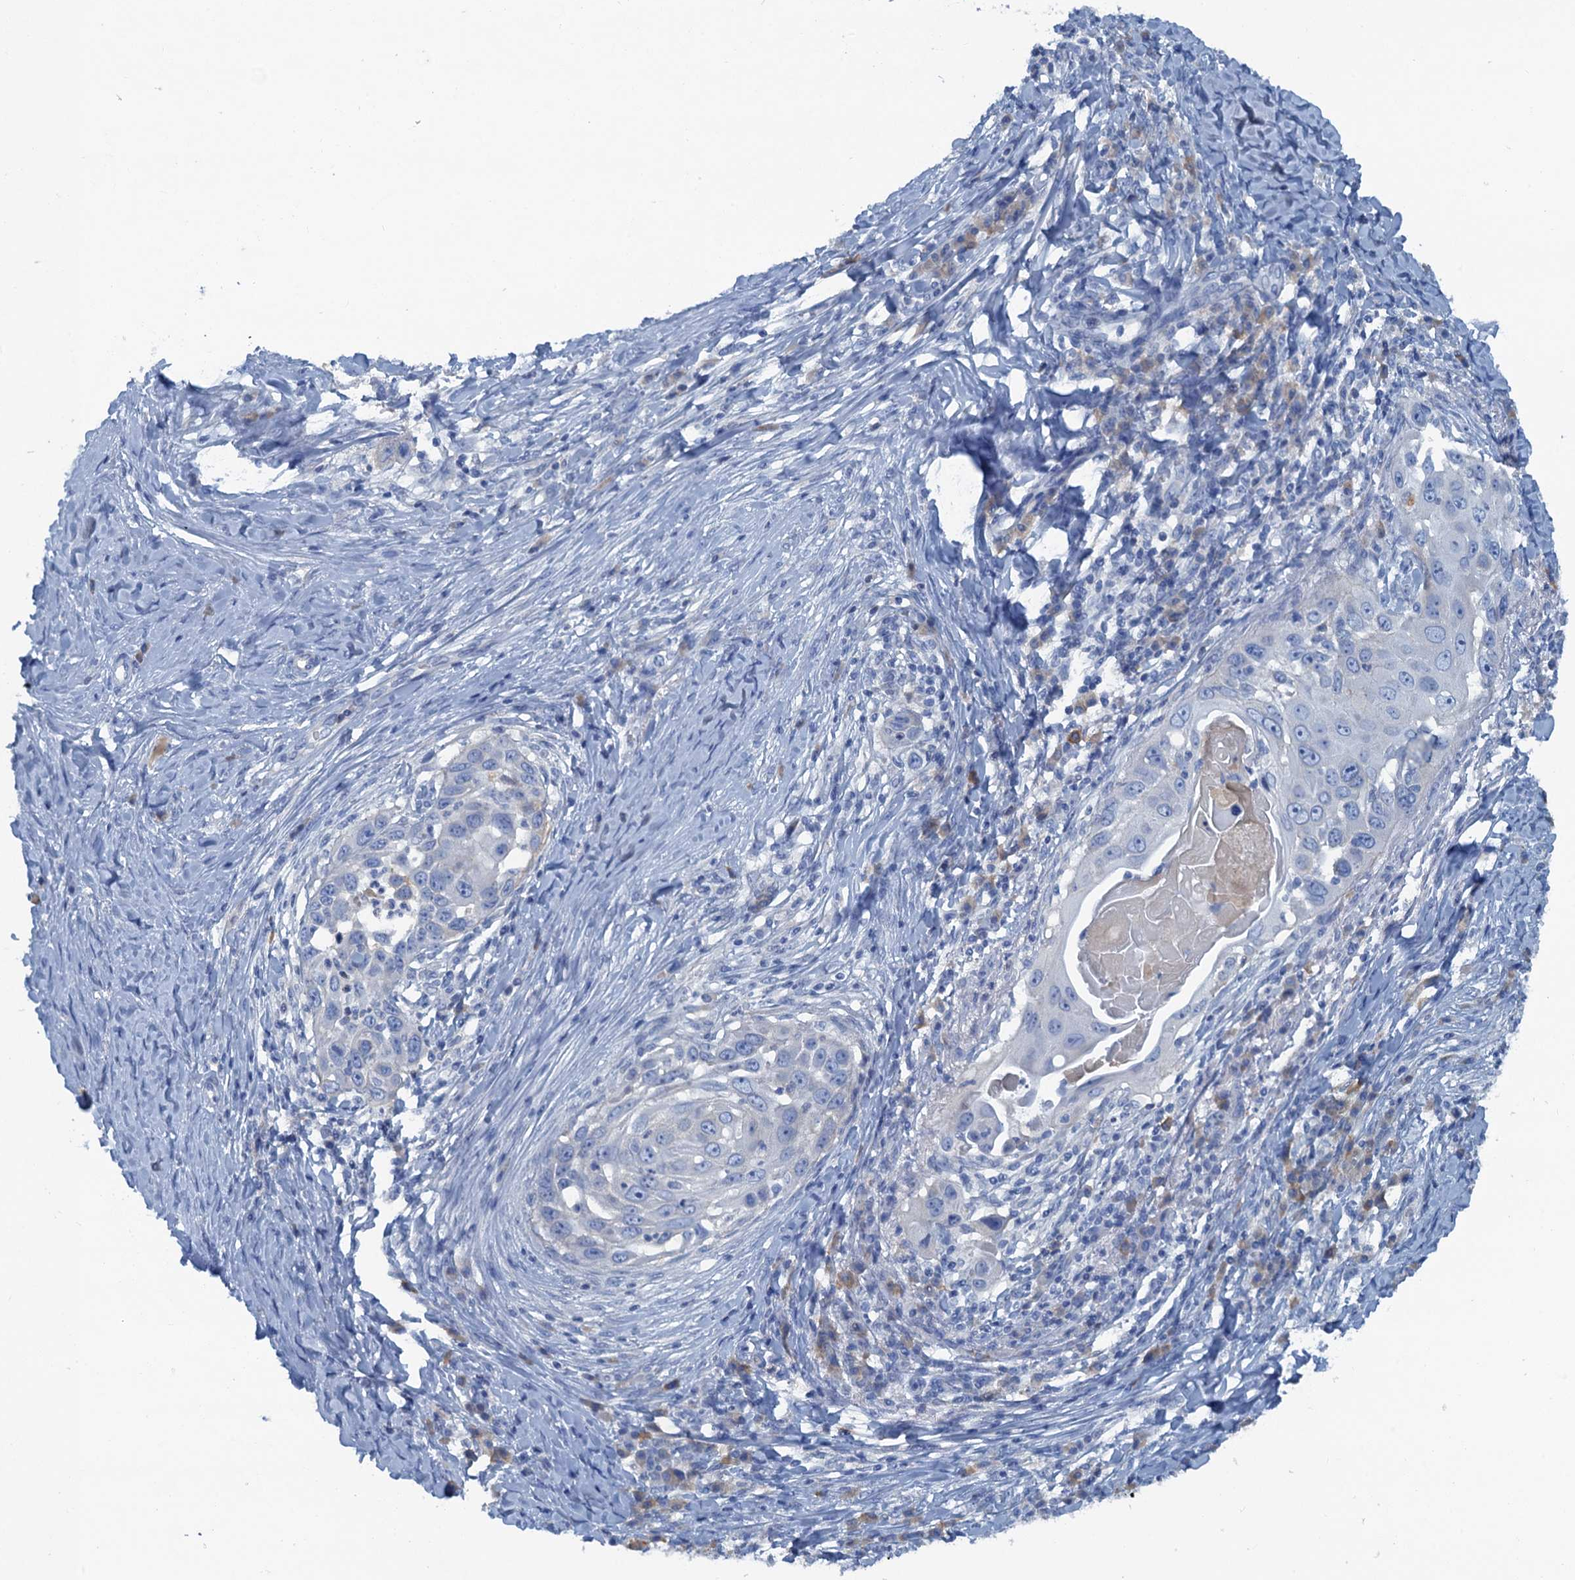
{"staining": {"intensity": "negative", "quantity": "none", "location": "none"}, "tissue": "skin cancer", "cell_type": "Tumor cells", "image_type": "cancer", "snomed": [{"axis": "morphology", "description": "Squamous cell carcinoma, NOS"}, {"axis": "topography", "description": "Skin"}], "caption": "Immunohistochemistry (IHC) of skin cancer shows no positivity in tumor cells. Nuclei are stained in blue.", "gene": "MYADML2", "patient": {"sex": "female", "age": 44}}